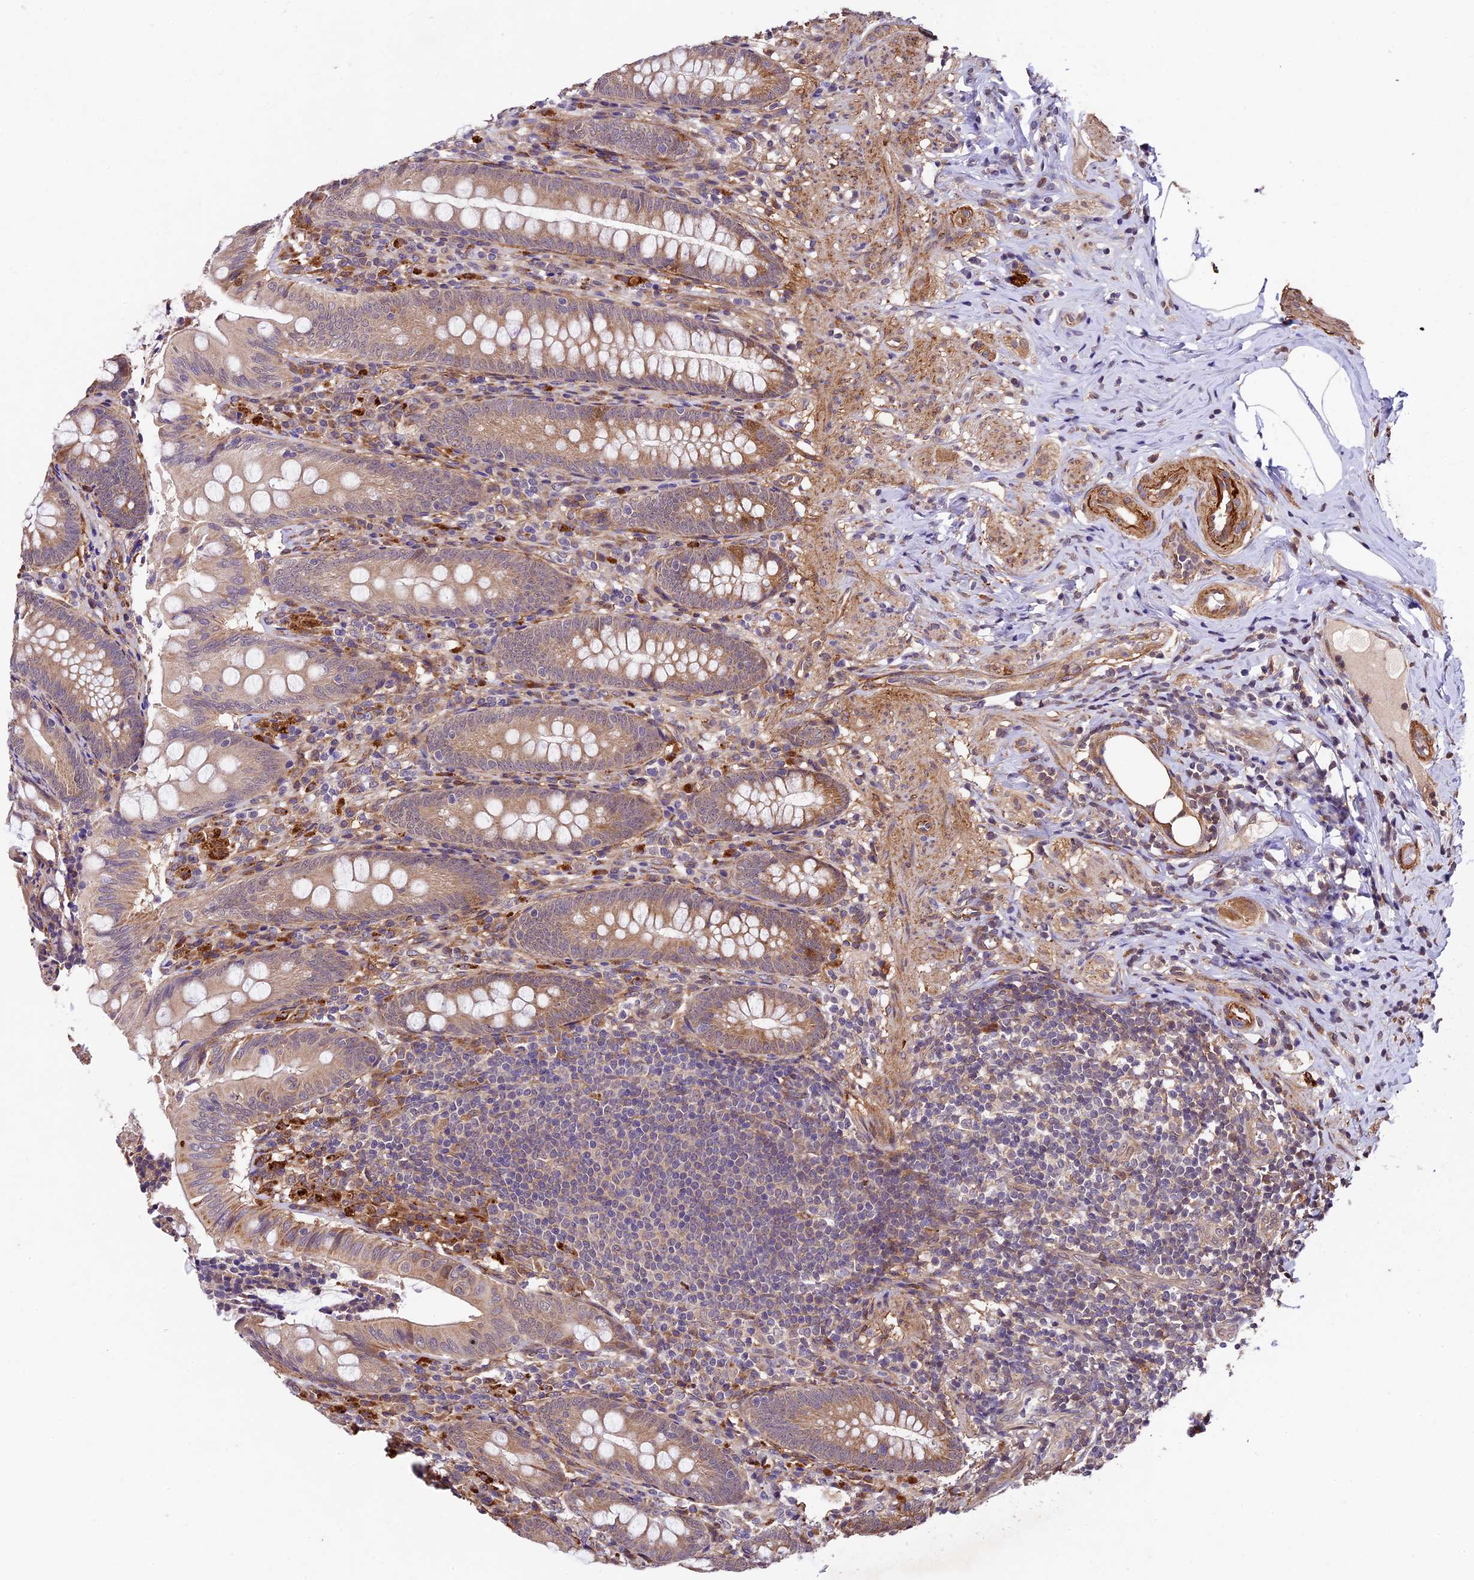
{"staining": {"intensity": "weak", "quantity": "25%-75%", "location": "cytoplasmic/membranous"}, "tissue": "appendix", "cell_type": "Glandular cells", "image_type": "normal", "snomed": [{"axis": "morphology", "description": "Normal tissue, NOS"}, {"axis": "topography", "description": "Appendix"}], "caption": "Brown immunohistochemical staining in unremarkable appendix demonstrates weak cytoplasmic/membranous staining in about 25%-75% of glandular cells. The staining is performed using DAB (3,3'-diaminobenzidine) brown chromogen to label protein expression. The nuclei are counter-stained blue using hematoxylin.", "gene": "LSM7", "patient": {"sex": "male", "age": 55}}